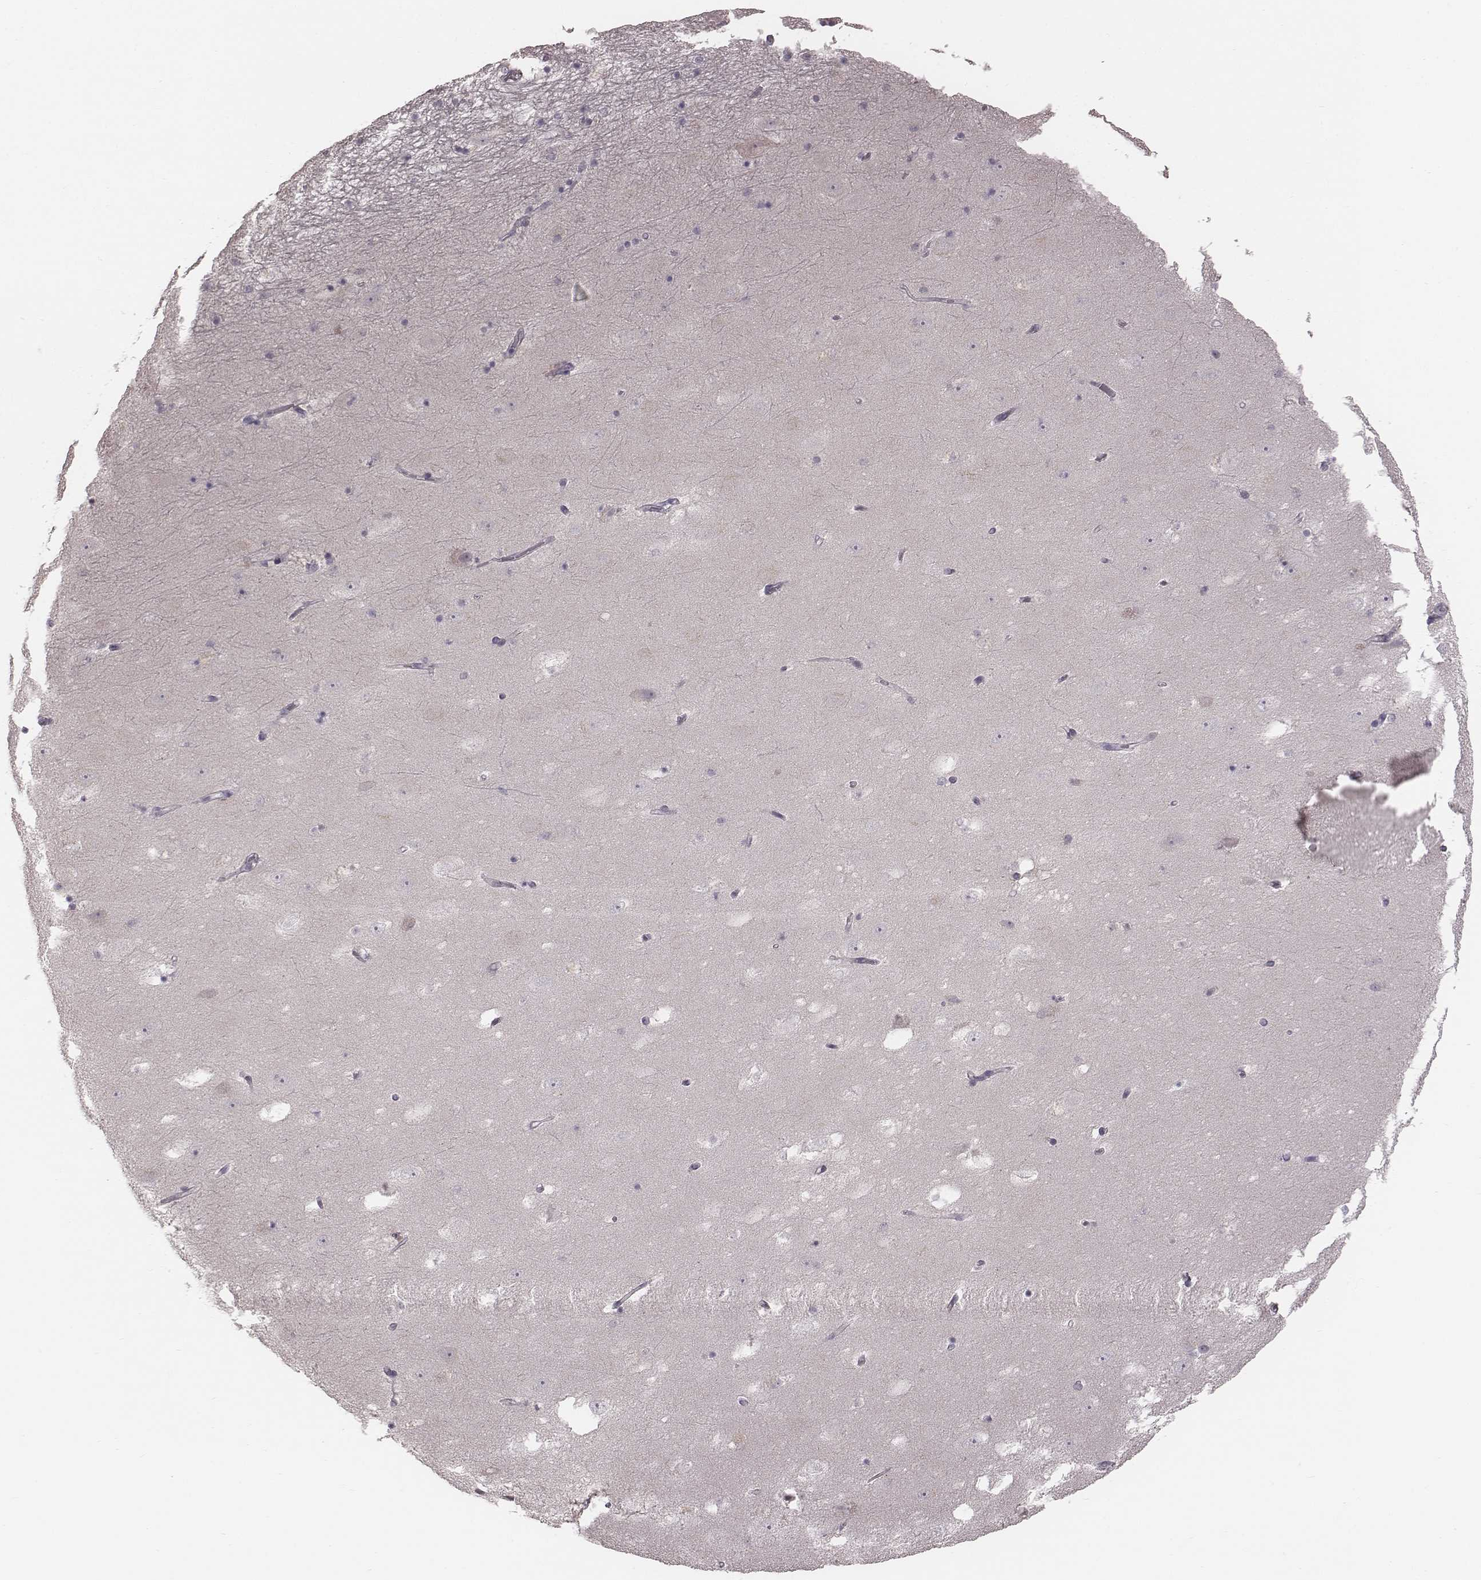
{"staining": {"intensity": "negative", "quantity": "none", "location": "none"}, "tissue": "hippocampus", "cell_type": "Glial cells", "image_type": "normal", "snomed": [{"axis": "morphology", "description": "Normal tissue, NOS"}, {"axis": "topography", "description": "Hippocampus"}], "caption": "Photomicrograph shows no significant protein expression in glial cells of benign hippocampus. Brightfield microscopy of immunohistochemistry stained with DAB (3,3'-diaminobenzidine) (brown) and hematoxylin (blue), captured at high magnification.", "gene": "IQCG", "patient": {"sex": "male", "age": 58}}